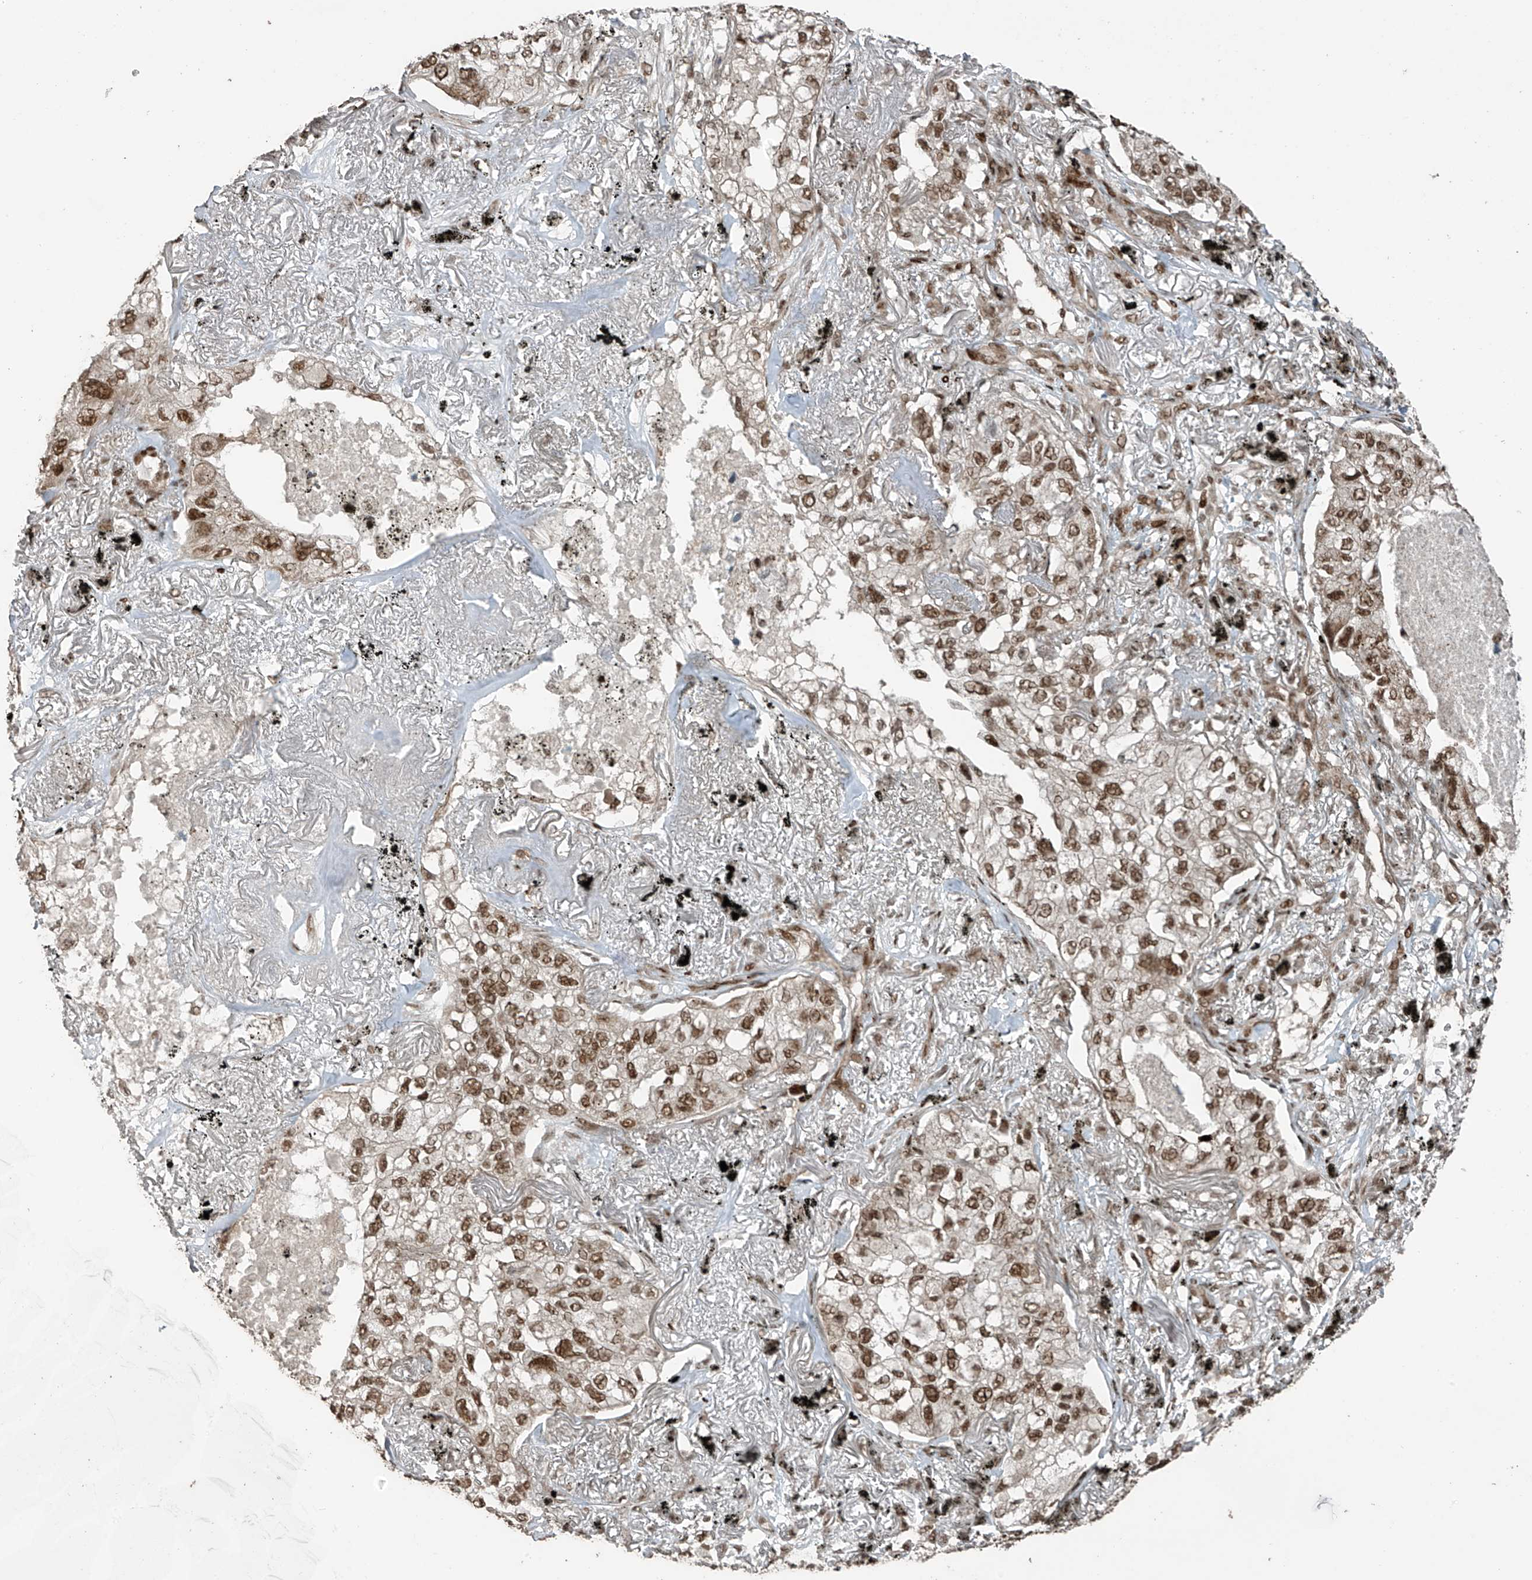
{"staining": {"intensity": "moderate", "quantity": ">75%", "location": "nuclear"}, "tissue": "lung cancer", "cell_type": "Tumor cells", "image_type": "cancer", "snomed": [{"axis": "morphology", "description": "Adenocarcinoma, NOS"}, {"axis": "topography", "description": "Lung"}], "caption": "A medium amount of moderate nuclear staining is appreciated in about >75% of tumor cells in lung cancer (adenocarcinoma) tissue.", "gene": "PCNP", "patient": {"sex": "male", "age": 65}}